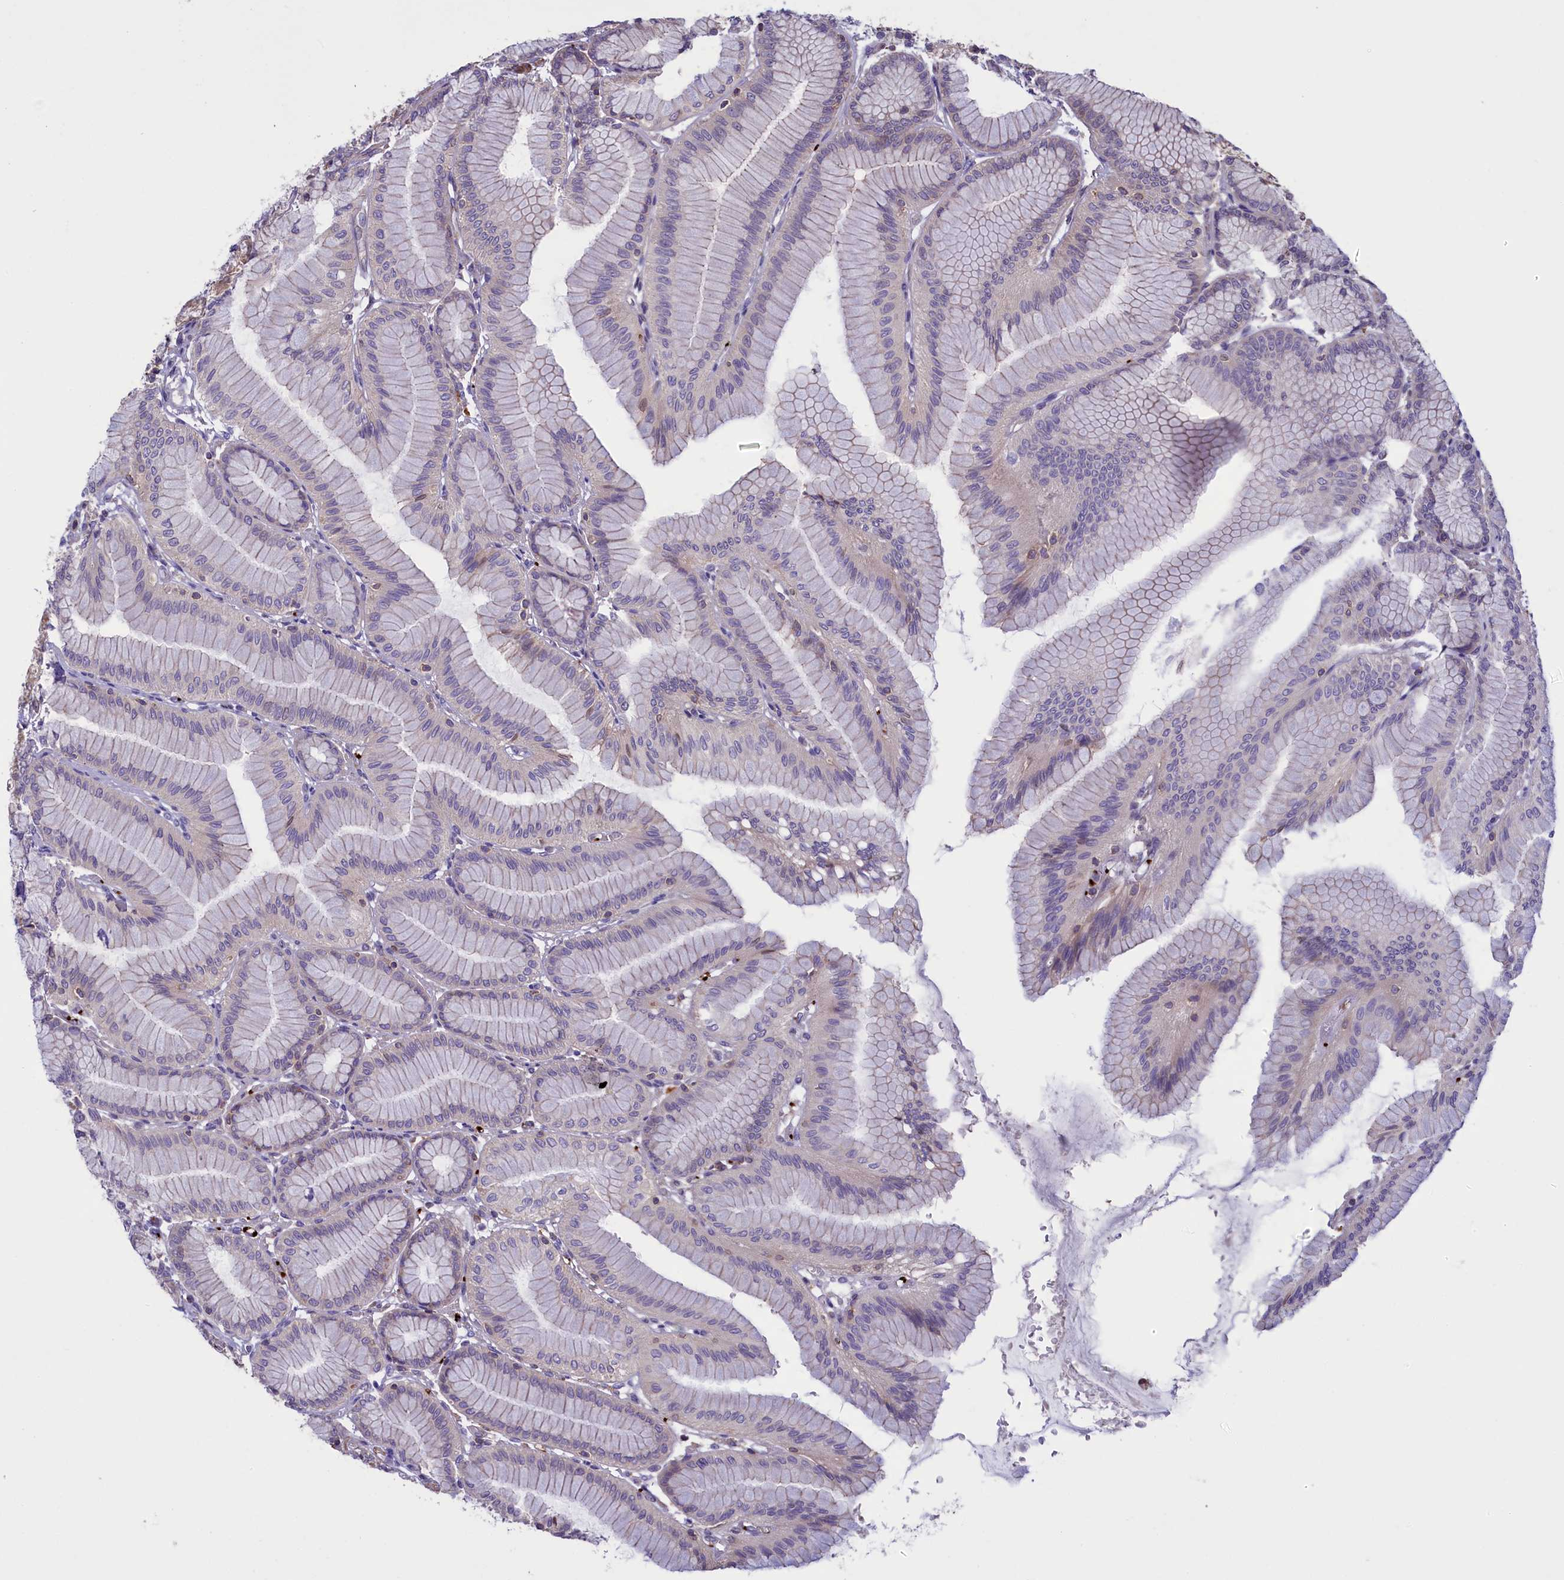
{"staining": {"intensity": "weak", "quantity": "<25%", "location": "cytoplasmic/membranous"}, "tissue": "stomach", "cell_type": "Glandular cells", "image_type": "normal", "snomed": [{"axis": "morphology", "description": "Normal tissue, NOS"}, {"axis": "morphology", "description": "Adenocarcinoma, NOS"}, {"axis": "morphology", "description": "Adenocarcinoma, High grade"}, {"axis": "topography", "description": "Stomach, upper"}, {"axis": "topography", "description": "Stomach"}], "caption": "Immunohistochemistry (IHC) photomicrograph of normal stomach stained for a protein (brown), which demonstrates no expression in glandular cells. (Brightfield microscopy of DAB (3,3'-diaminobenzidine) immunohistochemistry (IHC) at high magnification).", "gene": "HEATR3", "patient": {"sex": "female", "age": 65}}